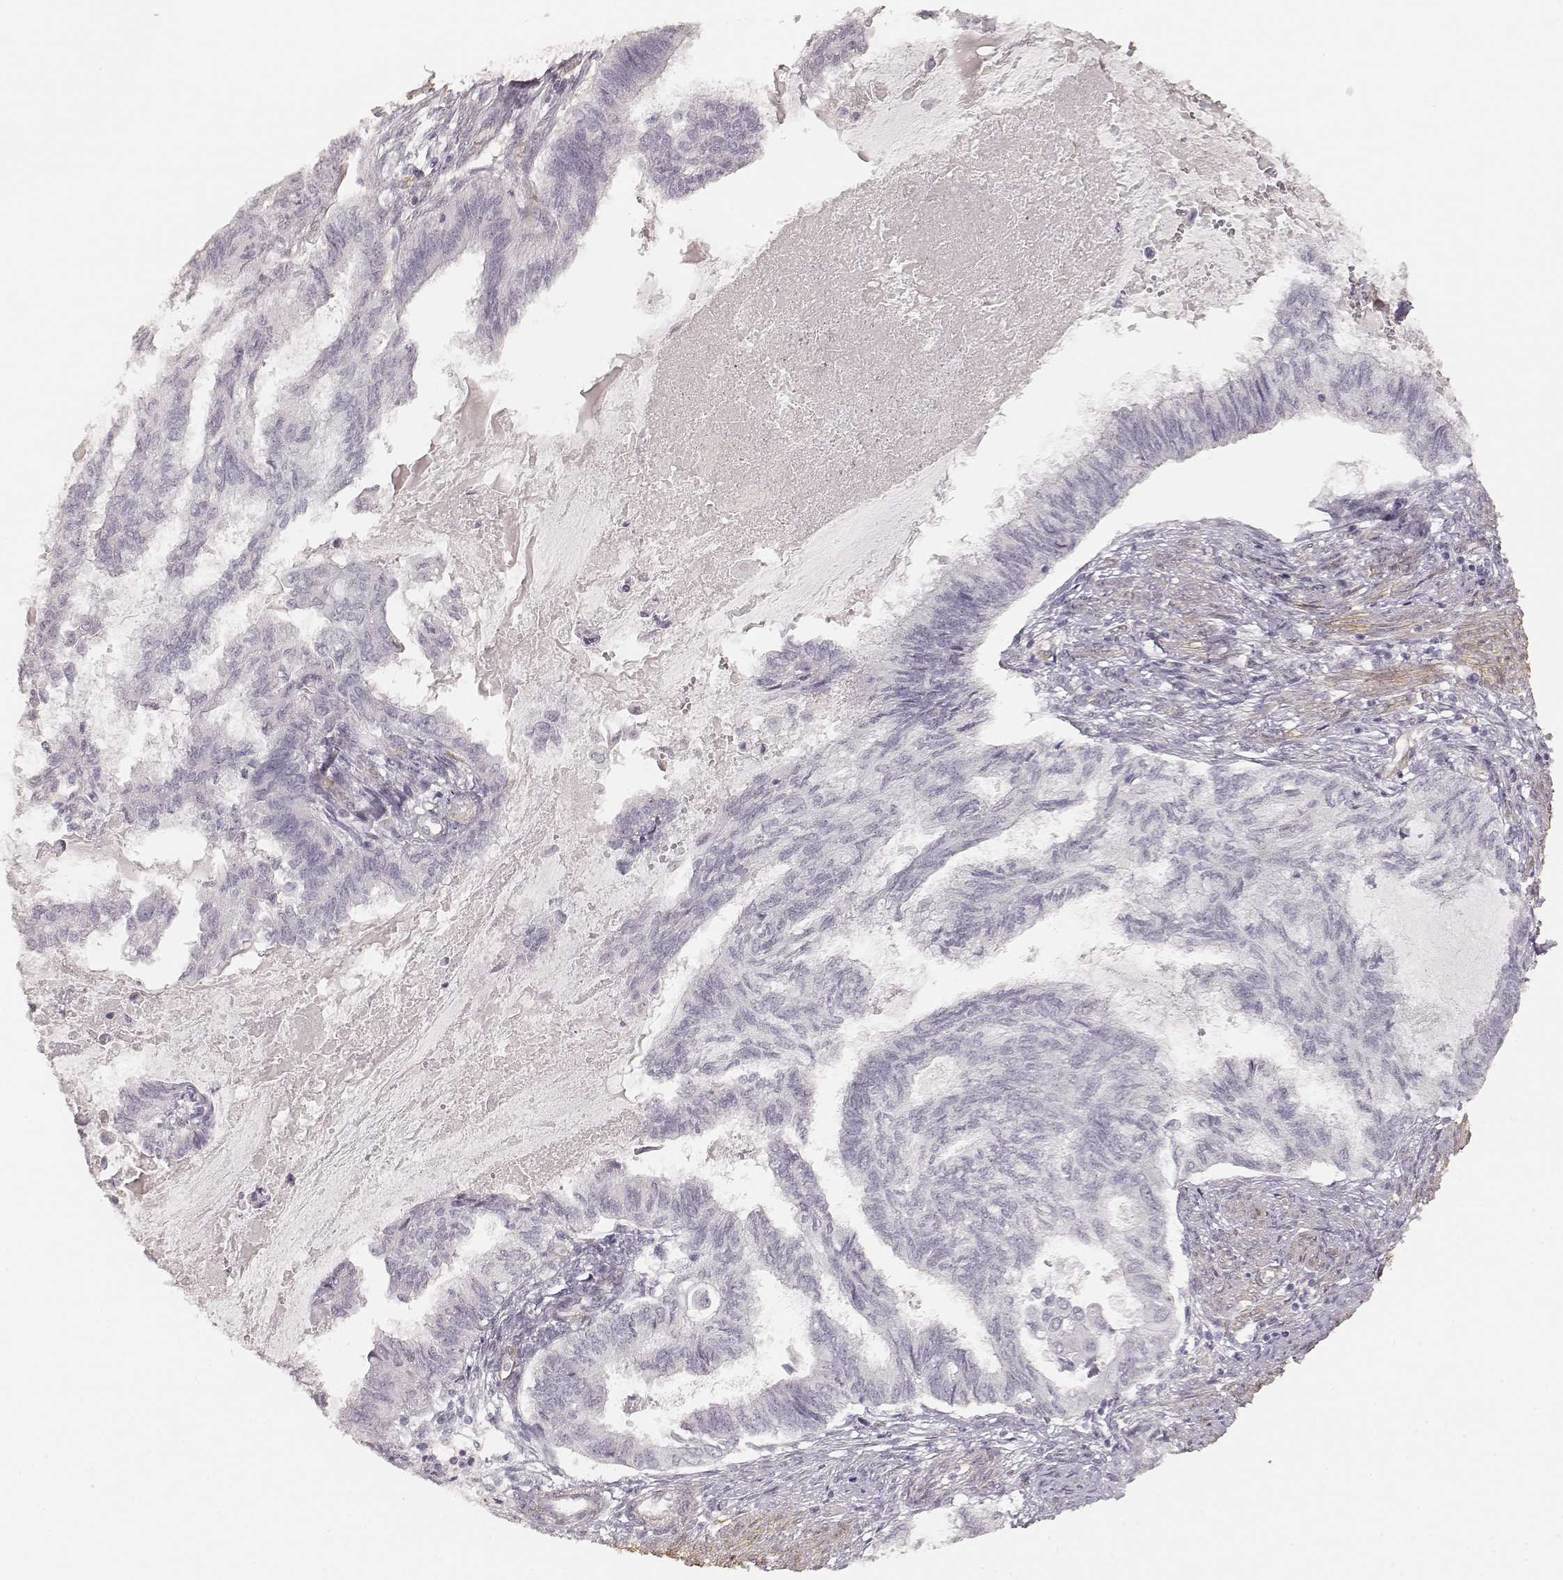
{"staining": {"intensity": "negative", "quantity": "none", "location": "none"}, "tissue": "endometrial cancer", "cell_type": "Tumor cells", "image_type": "cancer", "snomed": [{"axis": "morphology", "description": "Adenocarcinoma, NOS"}, {"axis": "topography", "description": "Endometrium"}], "caption": "IHC of human endometrial cancer (adenocarcinoma) demonstrates no expression in tumor cells.", "gene": "LAMA4", "patient": {"sex": "female", "age": 86}}